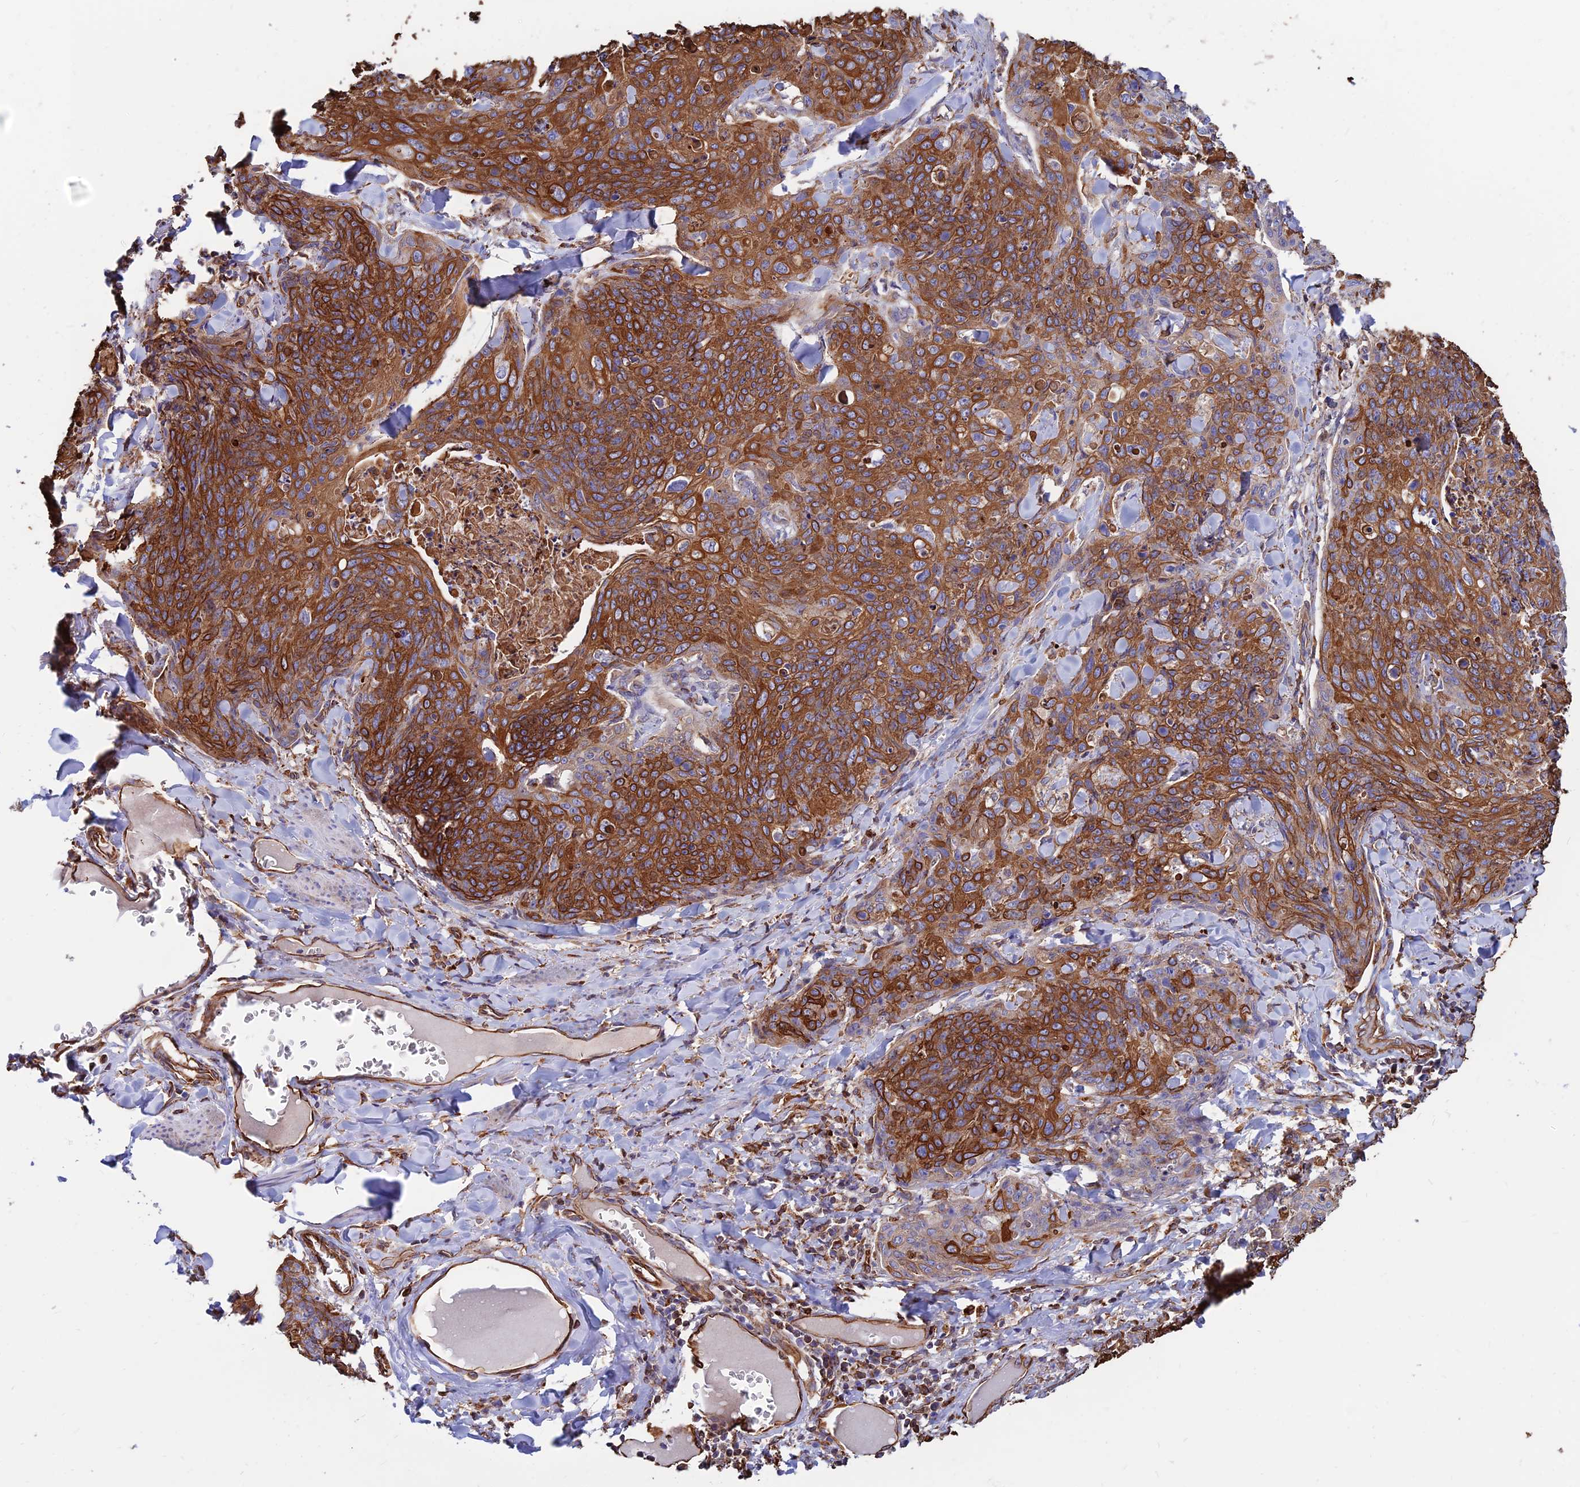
{"staining": {"intensity": "strong", "quantity": ">75%", "location": "cytoplasmic/membranous"}, "tissue": "skin cancer", "cell_type": "Tumor cells", "image_type": "cancer", "snomed": [{"axis": "morphology", "description": "Squamous cell carcinoma, NOS"}, {"axis": "topography", "description": "Skin"}, {"axis": "topography", "description": "Vulva"}], "caption": "Approximately >75% of tumor cells in human skin cancer reveal strong cytoplasmic/membranous protein expression as visualized by brown immunohistochemical staining.", "gene": "CDK18", "patient": {"sex": "female", "age": 85}}